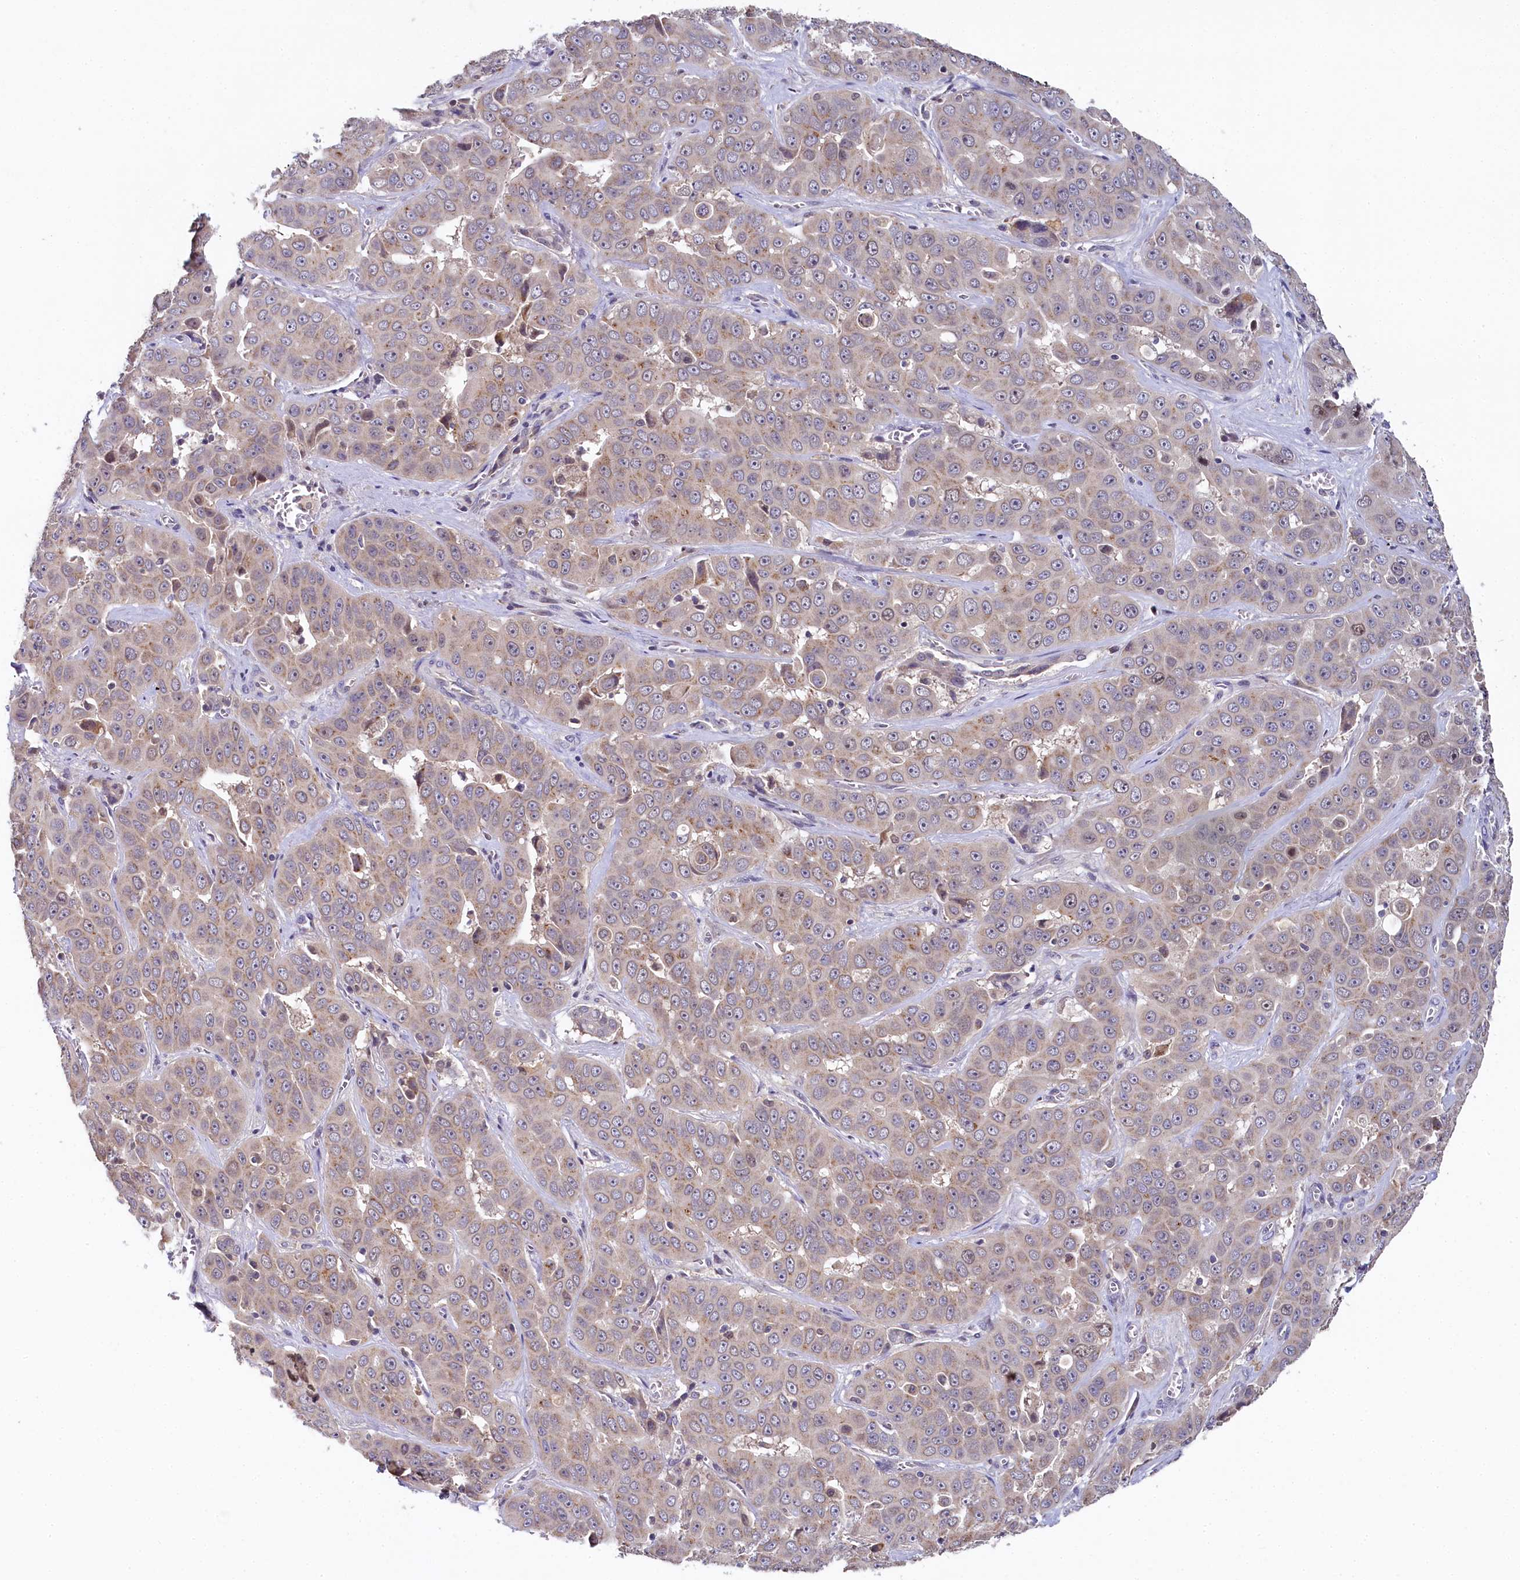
{"staining": {"intensity": "moderate", "quantity": "25%-75%", "location": "cytoplasmic/membranous"}, "tissue": "liver cancer", "cell_type": "Tumor cells", "image_type": "cancer", "snomed": [{"axis": "morphology", "description": "Cholangiocarcinoma"}, {"axis": "topography", "description": "Liver"}], "caption": "This is an image of immunohistochemistry (IHC) staining of liver cancer (cholangiocarcinoma), which shows moderate staining in the cytoplasmic/membranous of tumor cells.", "gene": "SPINK9", "patient": {"sex": "female", "age": 52}}